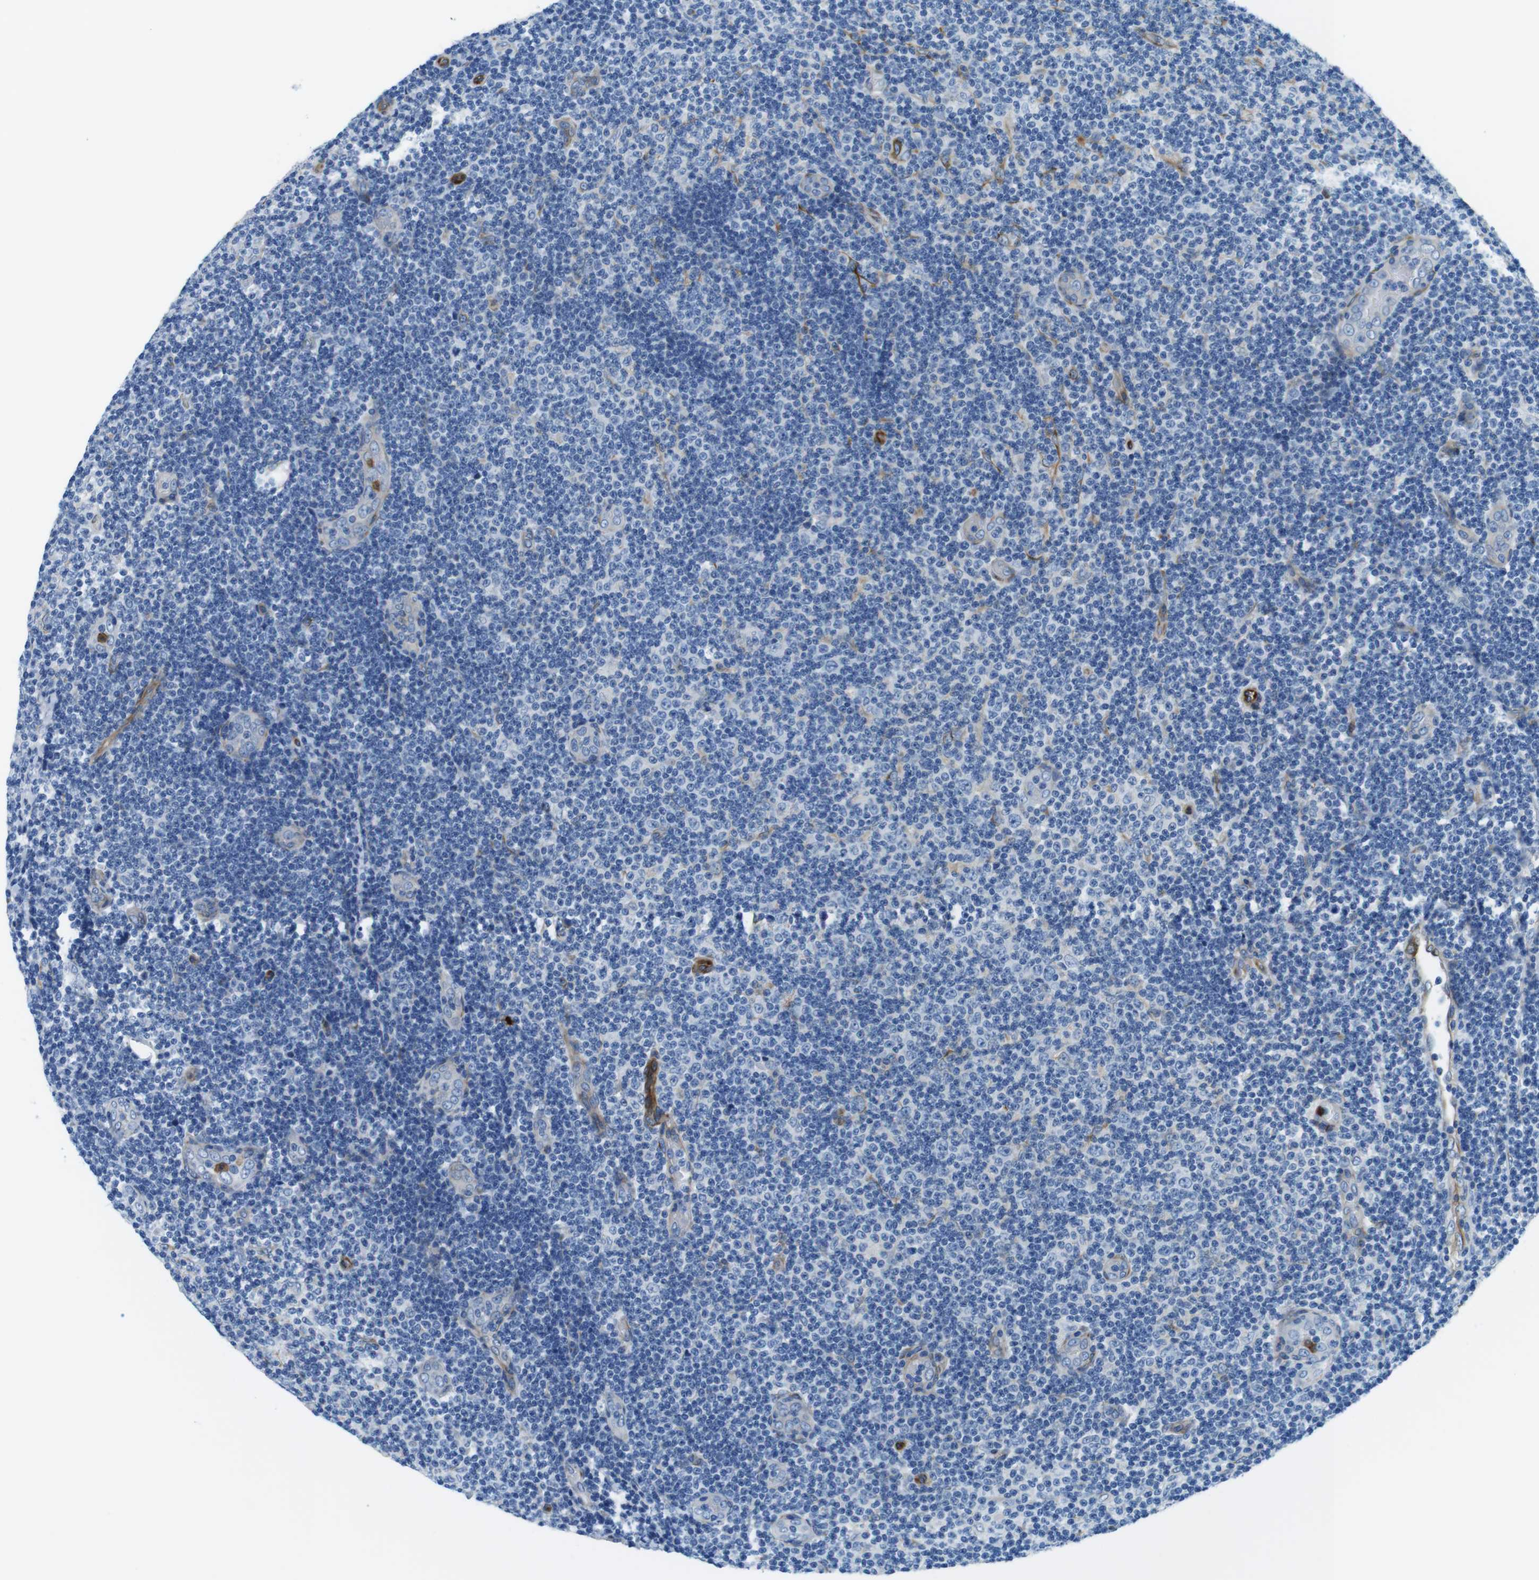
{"staining": {"intensity": "negative", "quantity": "none", "location": "none"}, "tissue": "lymphoma", "cell_type": "Tumor cells", "image_type": "cancer", "snomed": [{"axis": "morphology", "description": "Malignant lymphoma, non-Hodgkin's type, Low grade"}, {"axis": "topography", "description": "Lymph node"}], "caption": "Malignant lymphoma, non-Hodgkin's type (low-grade) was stained to show a protein in brown. There is no significant staining in tumor cells. The staining is performed using DAB brown chromogen with nuclei counter-stained in using hematoxylin.", "gene": "EMP2", "patient": {"sex": "male", "age": 83}}